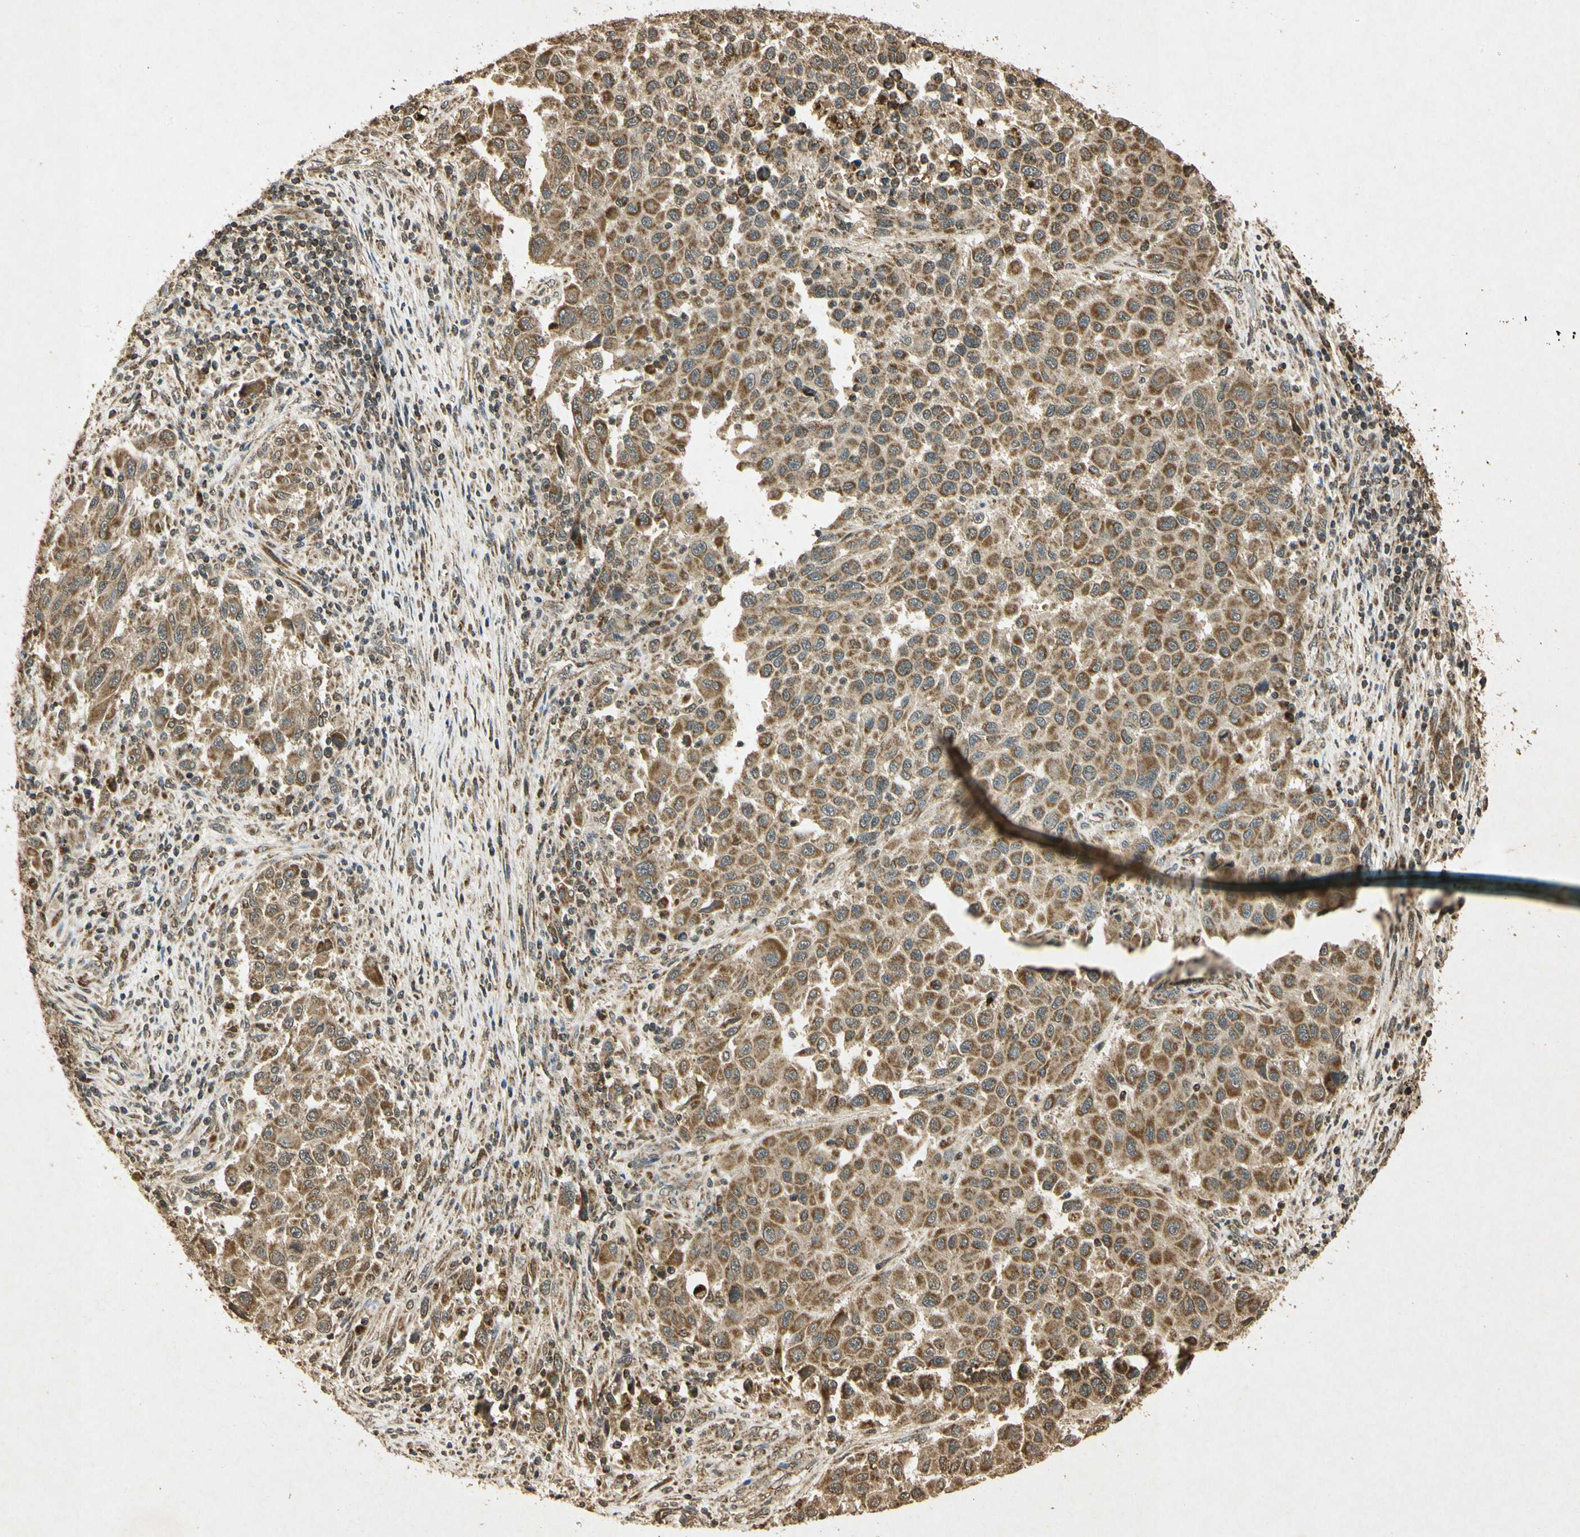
{"staining": {"intensity": "moderate", "quantity": ">75%", "location": "cytoplasmic/membranous"}, "tissue": "melanoma", "cell_type": "Tumor cells", "image_type": "cancer", "snomed": [{"axis": "morphology", "description": "Malignant melanoma, Metastatic site"}, {"axis": "topography", "description": "Lymph node"}], "caption": "Tumor cells display moderate cytoplasmic/membranous positivity in approximately >75% of cells in melanoma.", "gene": "PRDX3", "patient": {"sex": "male", "age": 61}}